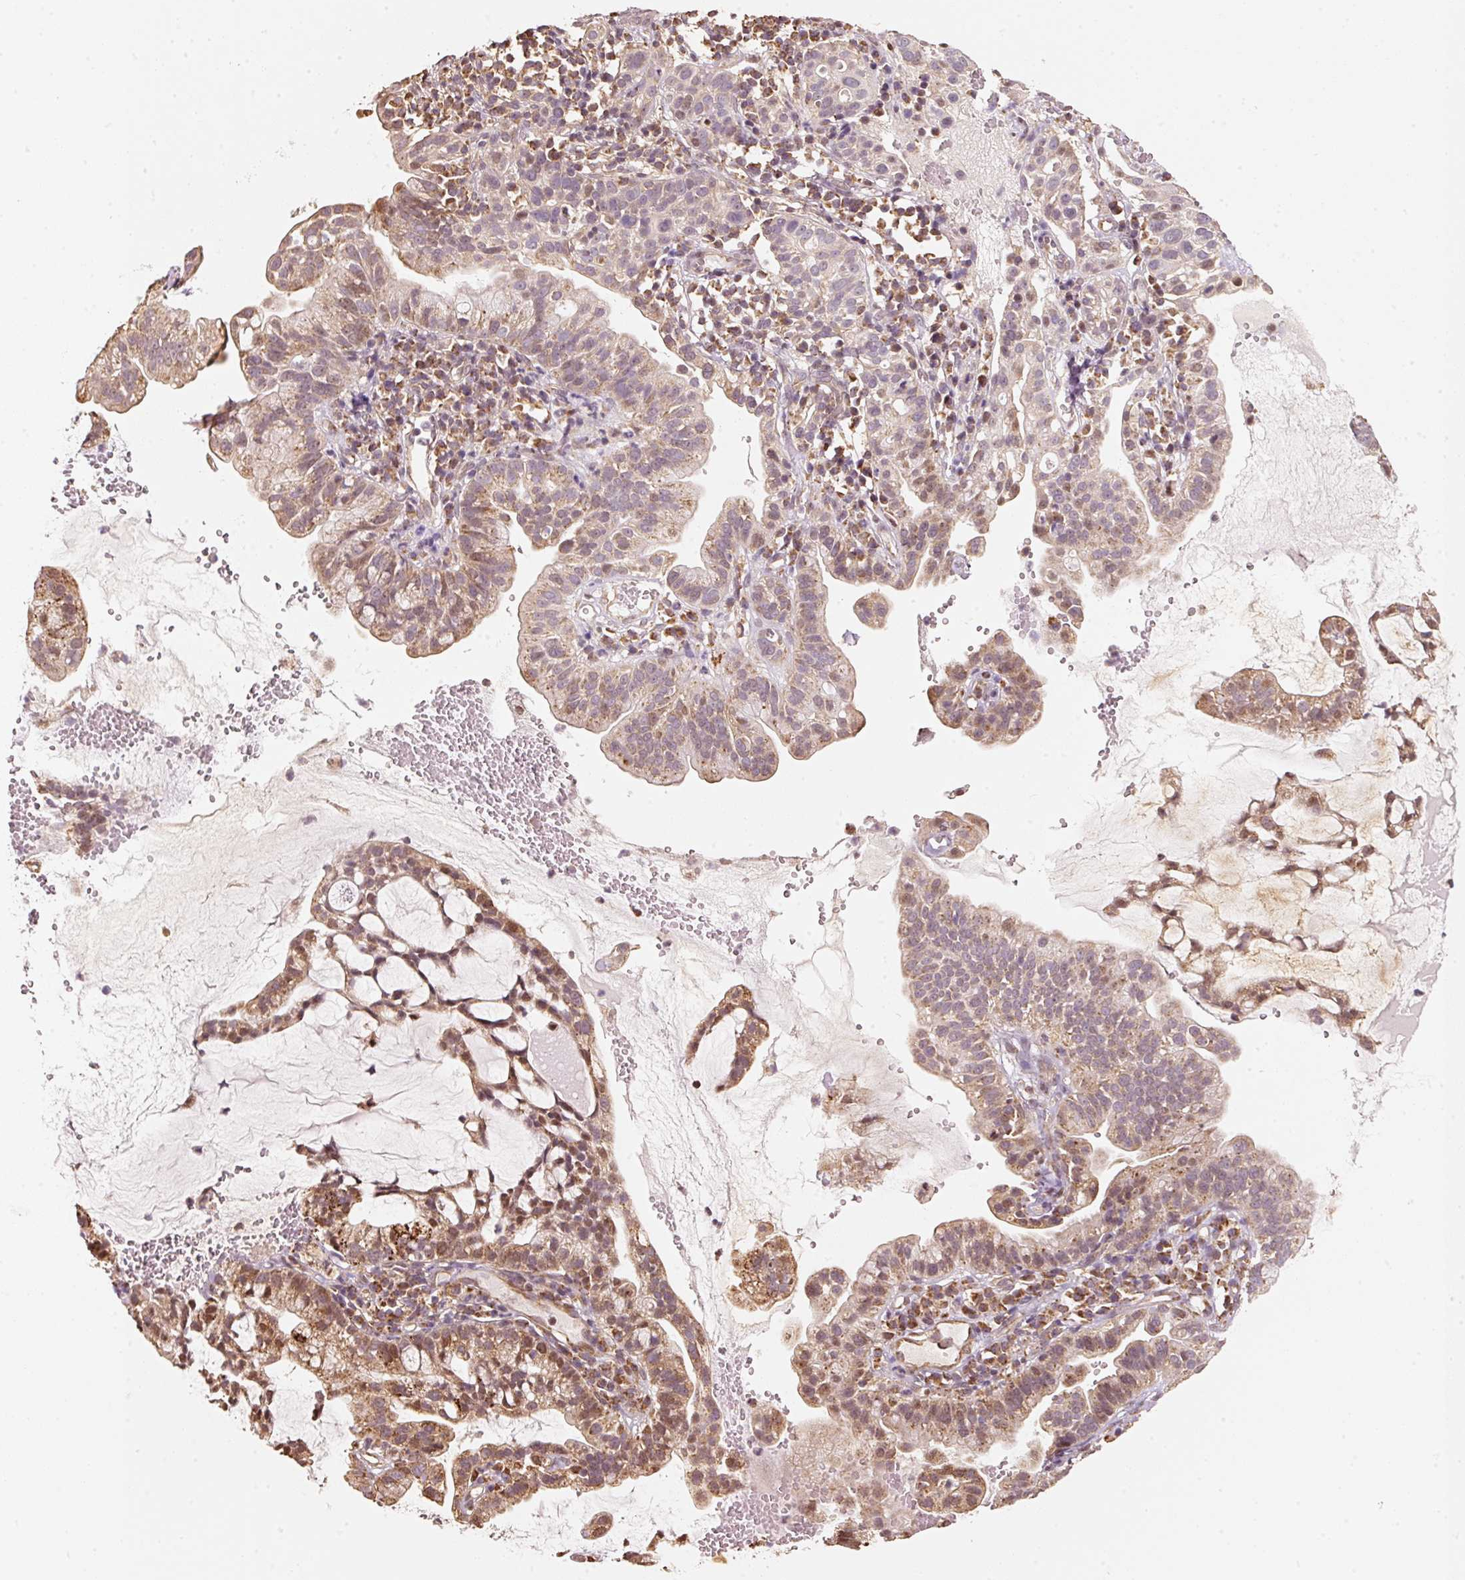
{"staining": {"intensity": "moderate", "quantity": ">75%", "location": "cytoplasmic/membranous,nuclear"}, "tissue": "cervical cancer", "cell_type": "Tumor cells", "image_type": "cancer", "snomed": [{"axis": "morphology", "description": "Adenocarcinoma, NOS"}, {"axis": "topography", "description": "Cervix"}], "caption": "DAB immunohistochemical staining of human cervical cancer (adenocarcinoma) reveals moderate cytoplasmic/membranous and nuclear protein positivity in about >75% of tumor cells.", "gene": "RAB35", "patient": {"sex": "female", "age": 41}}